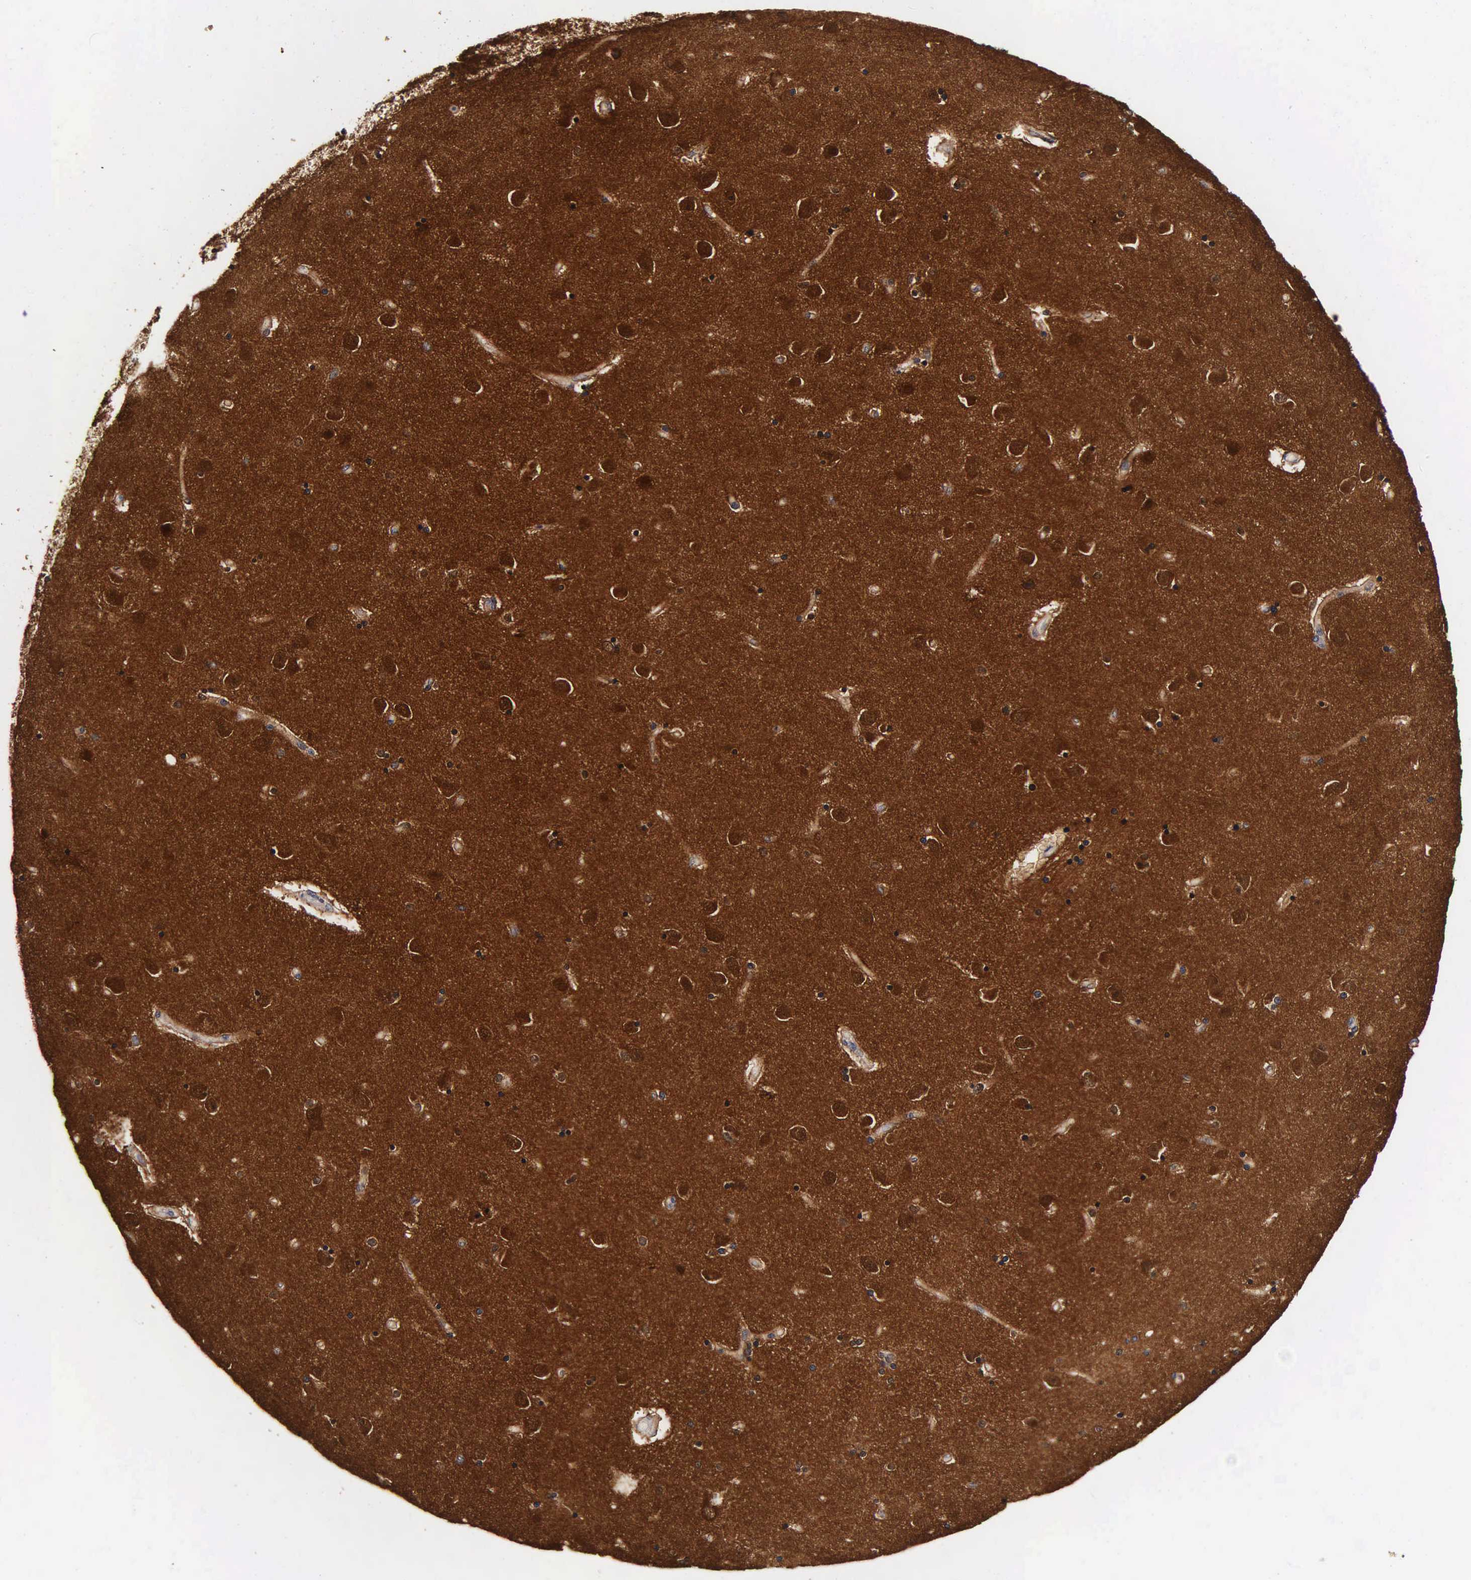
{"staining": {"intensity": "strong", "quantity": ">75%", "location": "cytoplasmic/membranous"}, "tissue": "caudate", "cell_type": "Glial cells", "image_type": "normal", "snomed": [{"axis": "morphology", "description": "Normal tissue, NOS"}, {"axis": "topography", "description": "Lateral ventricle wall"}], "caption": "Protein analysis of unremarkable caudate demonstrates strong cytoplasmic/membranous staining in about >75% of glial cells.", "gene": "ENO2", "patient": {"sex": "female", "age": 54}}